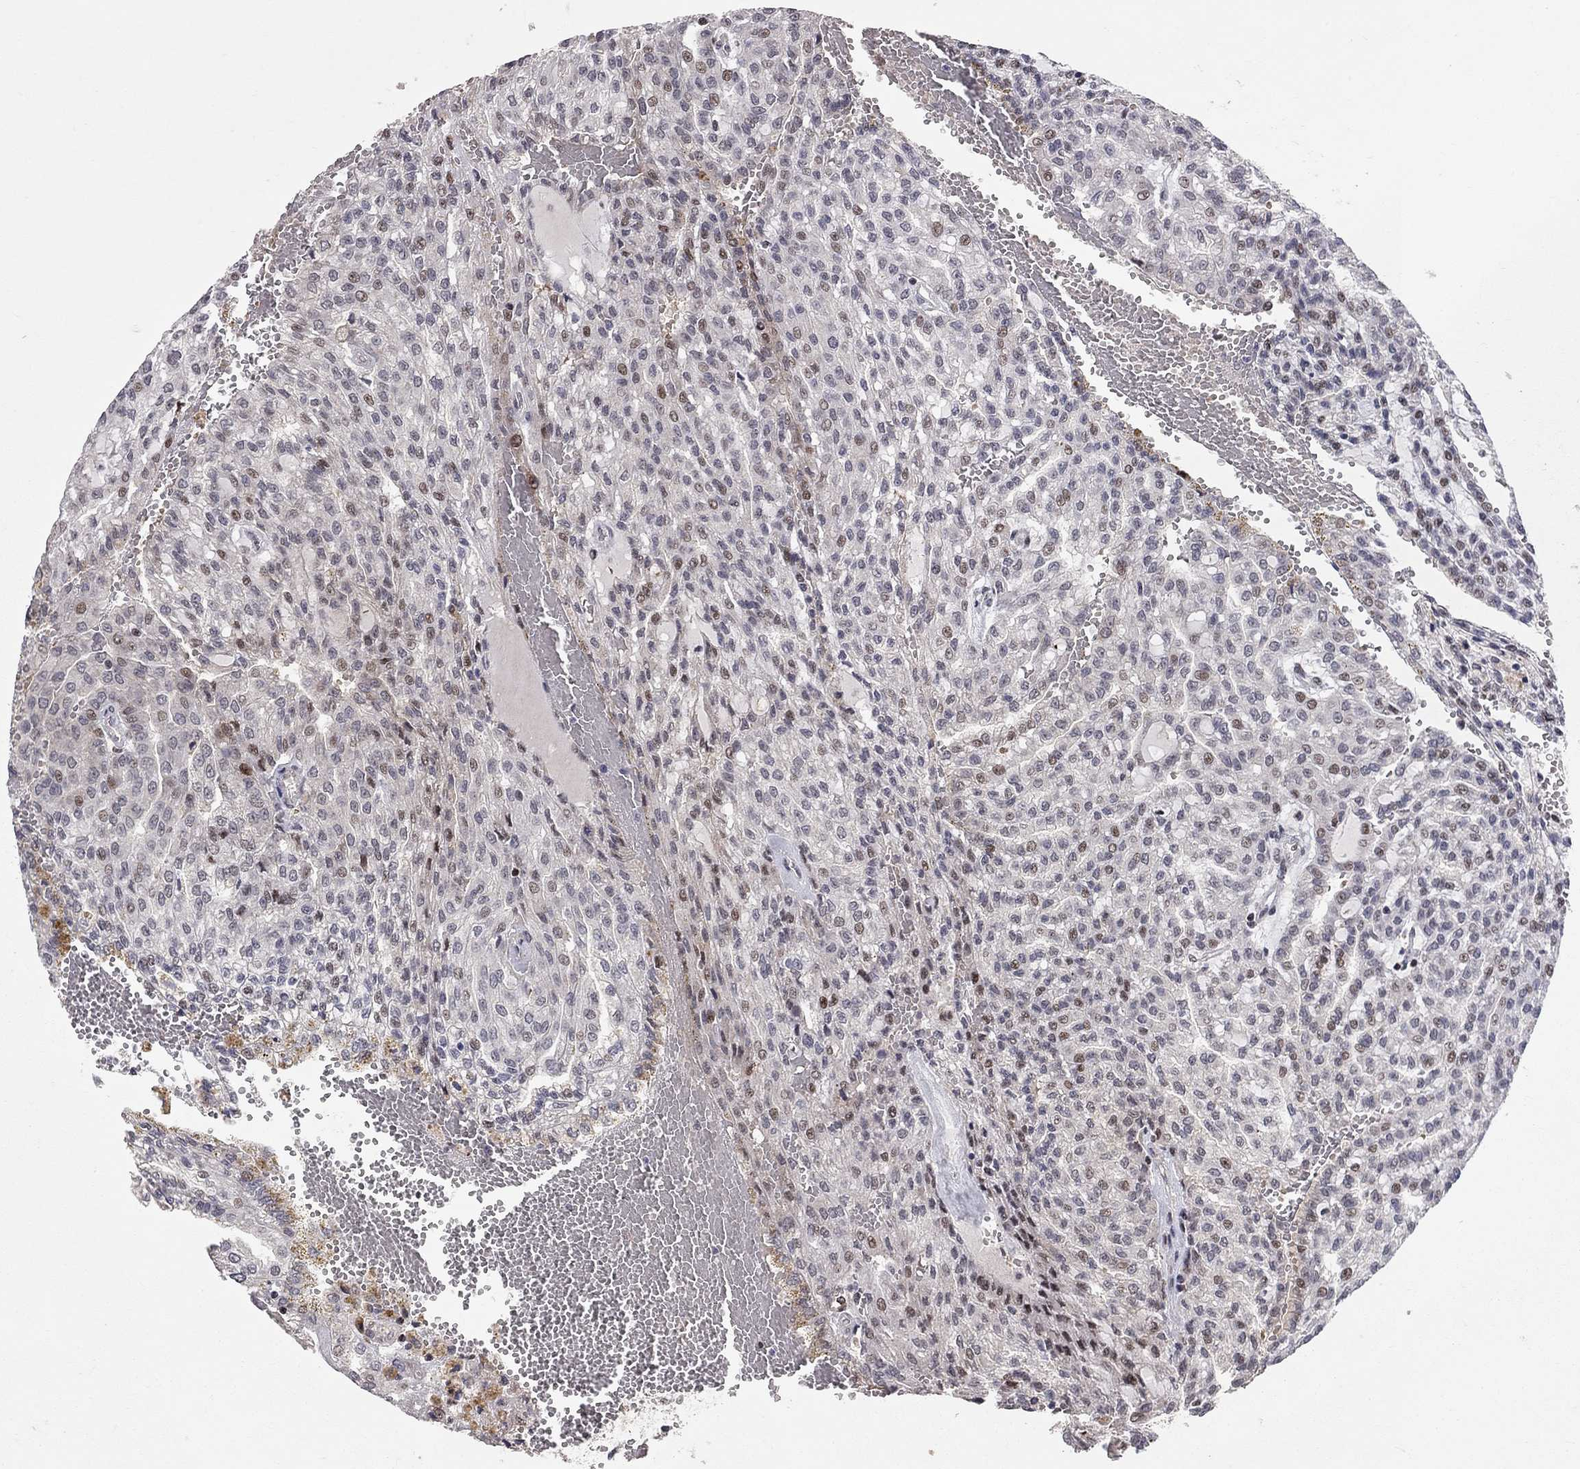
{"staining": {"intensity": "weak", "quantity": "<25%", "location": "nuclear"}, "tissue": "renal cancer", "cell_type": "Tumor cells", "image_type": "cancer", "snomed": [{"axis": "morphology", "description": "Adenocarcinoma, NOS"}, {"axis": "topography", "description": "Kidney"}], "caption": "Tumor cells show no significant expression in renal adenocarcinoma.", "gene": "HDAC3", "patient": {"sex": "male", "age": 63}}